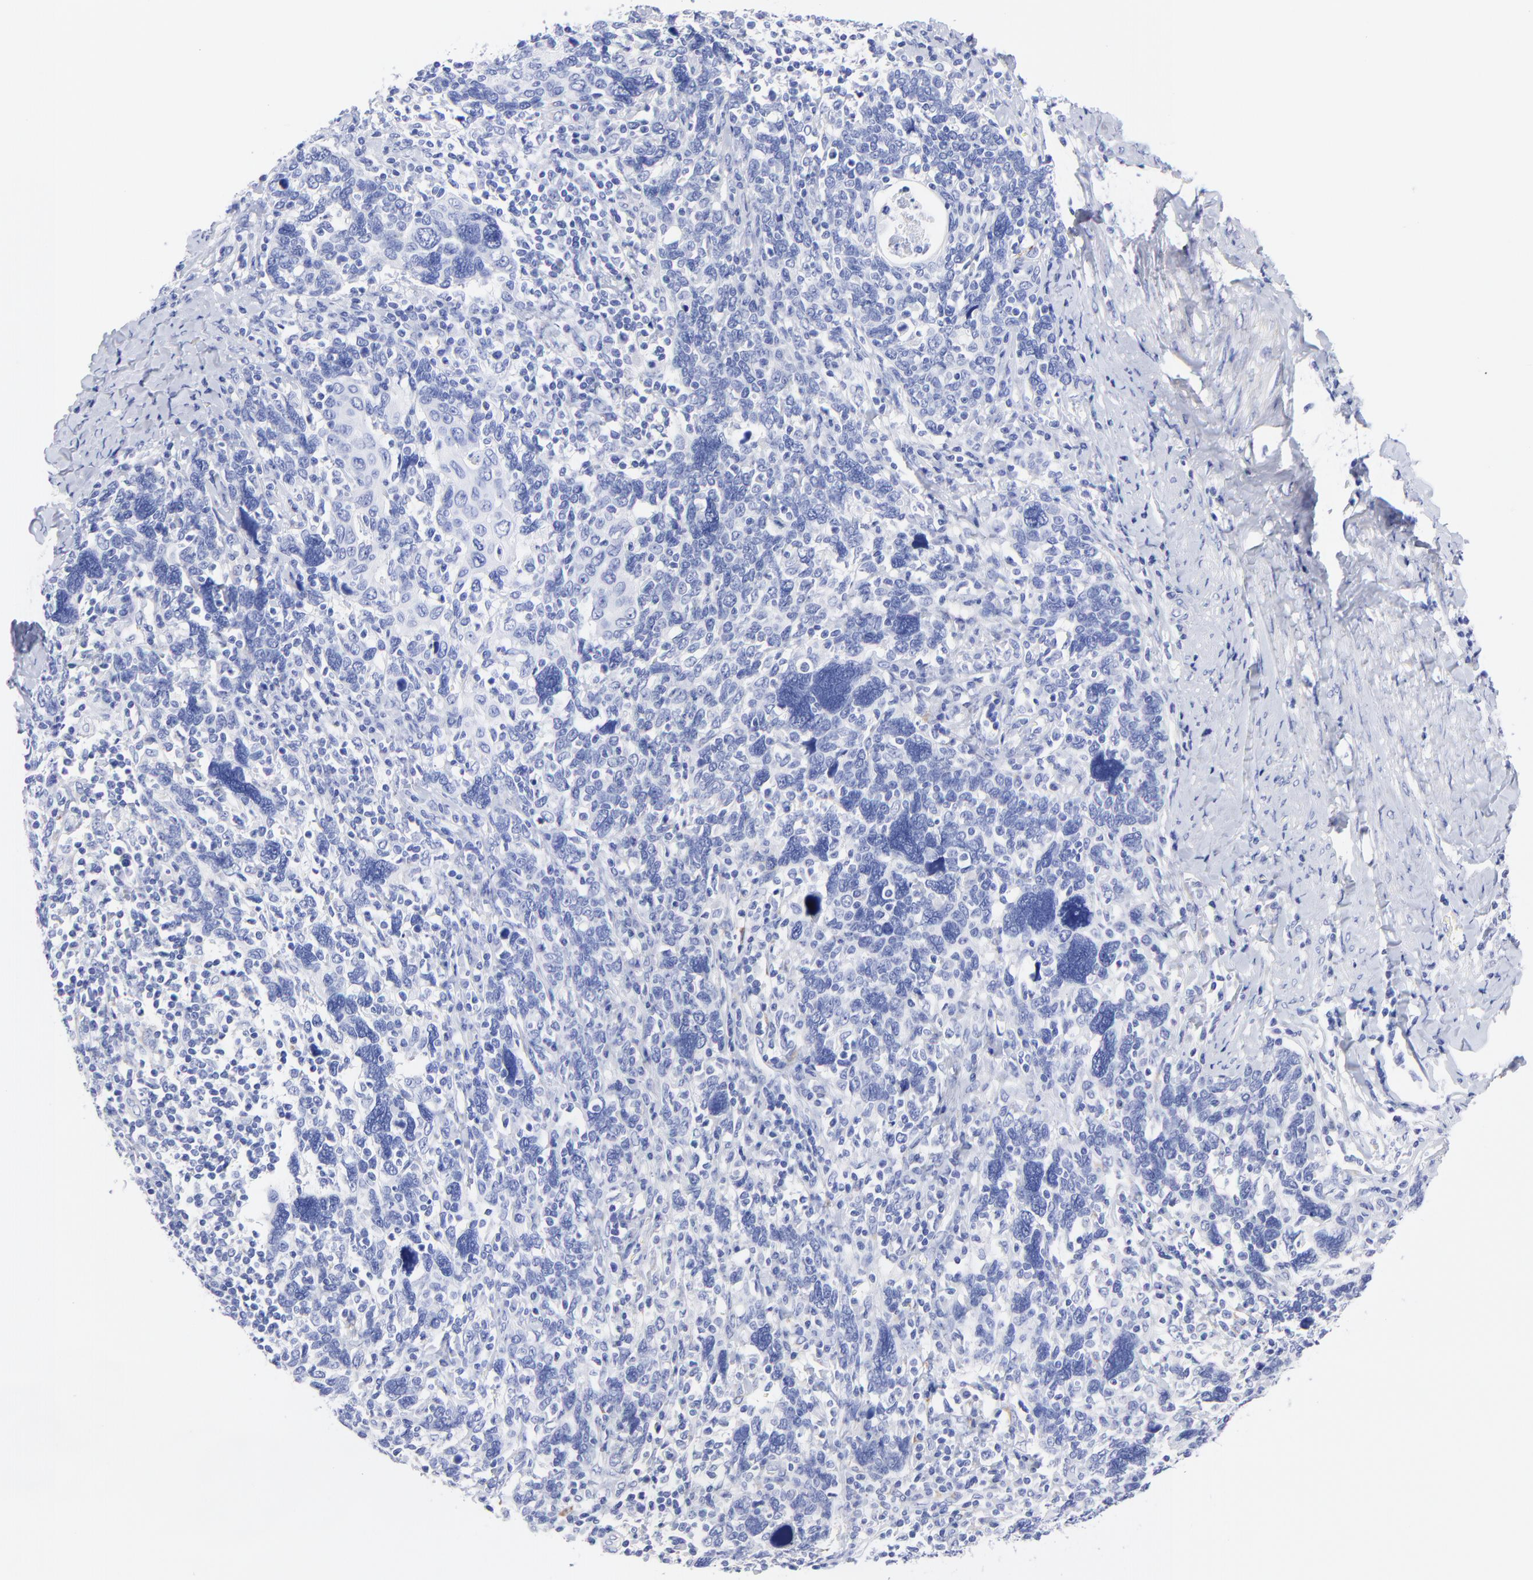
{"staining": {"intensity": "negative", "quantity": "none", "location": "none"}, "tissue": "cervical cancer", "cell_type": "Tumor cells", "image_type": "cancer", "snomed": [{"axis": "morphology", "description": "Squamous cell carcinoma, NOS"}, {"axis": "topography", "description": "Cervix"}], "caption": "DAB (3,3'-diaminobenzidine) immunohistochemical staining of human cervical squamous cell carcinoma reveals no significant positivity in tumor cells.", "gene": "C1QTNF6", "patient": {"sex": "female", "age": 41}}